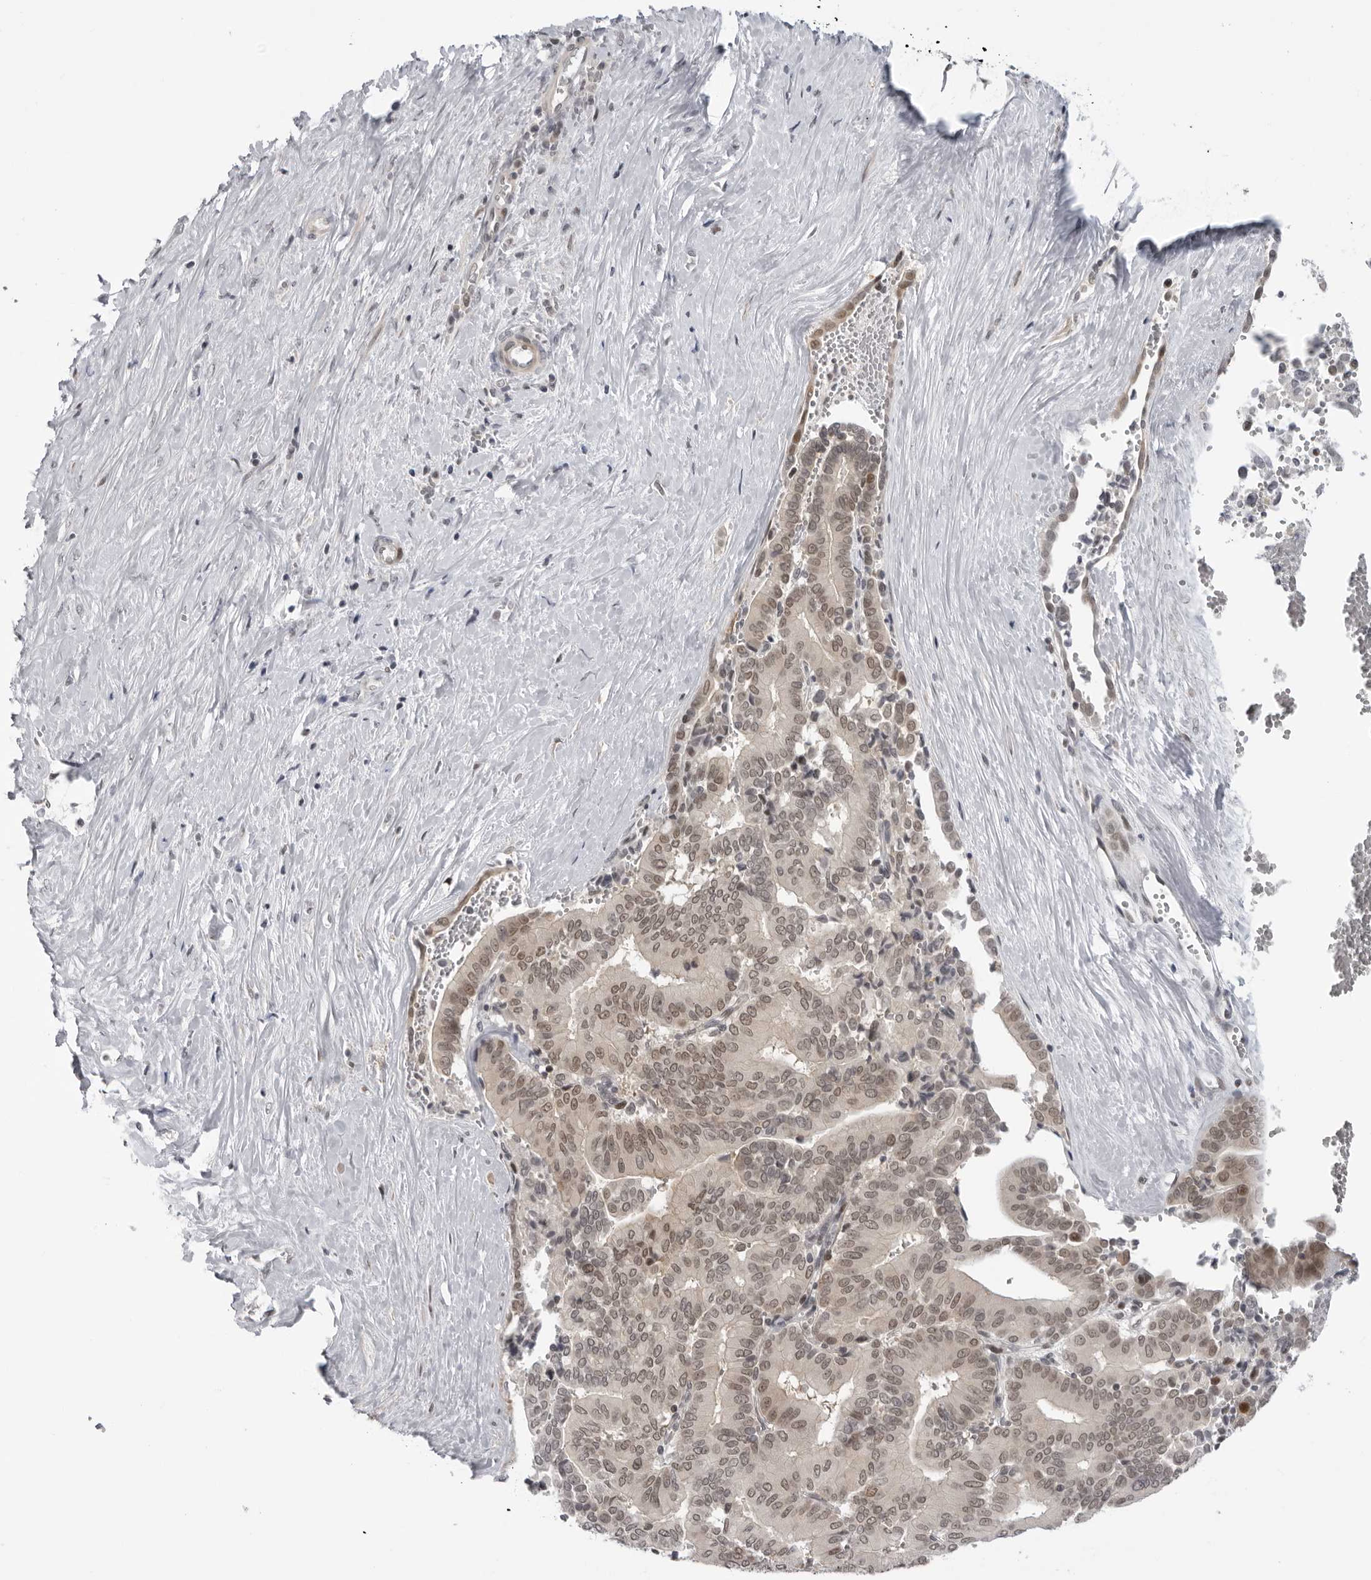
{"staining": {"intensity": "moderate", "quantity": ">75%", "location": "nuclear"}, "tissue": "liver cancer", "cell_type": "Tumor cells", "image_type": "cancer", "snomed": [{"axis": "morphology", "description": "Cholangiocarcinoma"}, {"axis": "topography", "description": "Liver"}], "caption": "A histopathology image of human liver cancer (cholangiocarcinoma) stained for a protein displays moderate nuclear brown staining in tumor cells.", "gene": "ALPK2", "patient": {"sex": "female", "age": 75}}